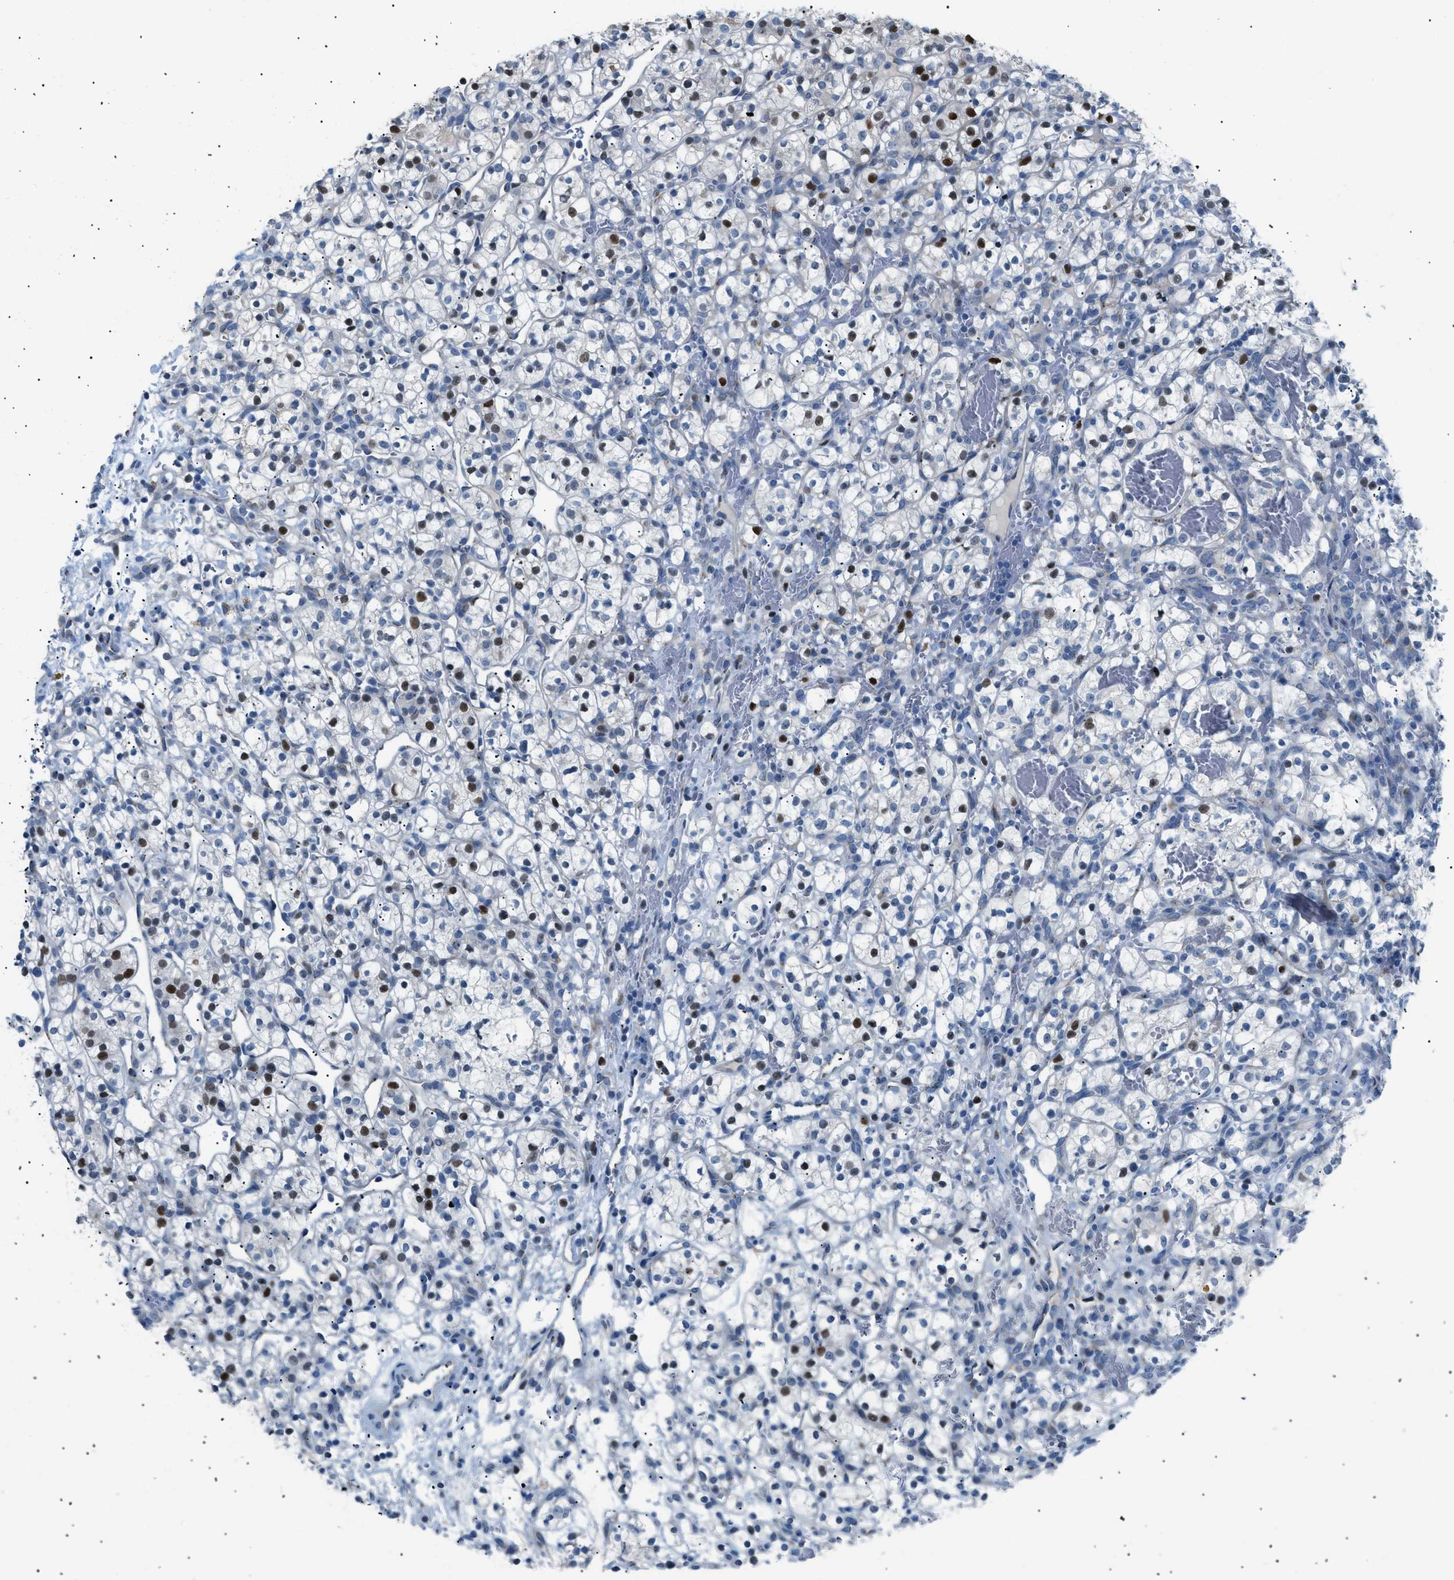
{"staining": {"intensity": "strong", "quantity": "25%-75%", "location": "nuclear"}, "tissue": "renal cancer", "cell_type": "Tumor cells", "image_type": "cancer", "snomed": [{"axis": "morphology", "description": "Adenocarcinoma, NOS"}, {"axis": "topography", "description": "Kidney"}], "caption": "The micrograph displays staining of renal adenocarcinoma, revealing strong nuclear protein positivity (brown color) within tumor cells.", "gene": "ICA1", "patient": {"sex": "female", "age": 57}}